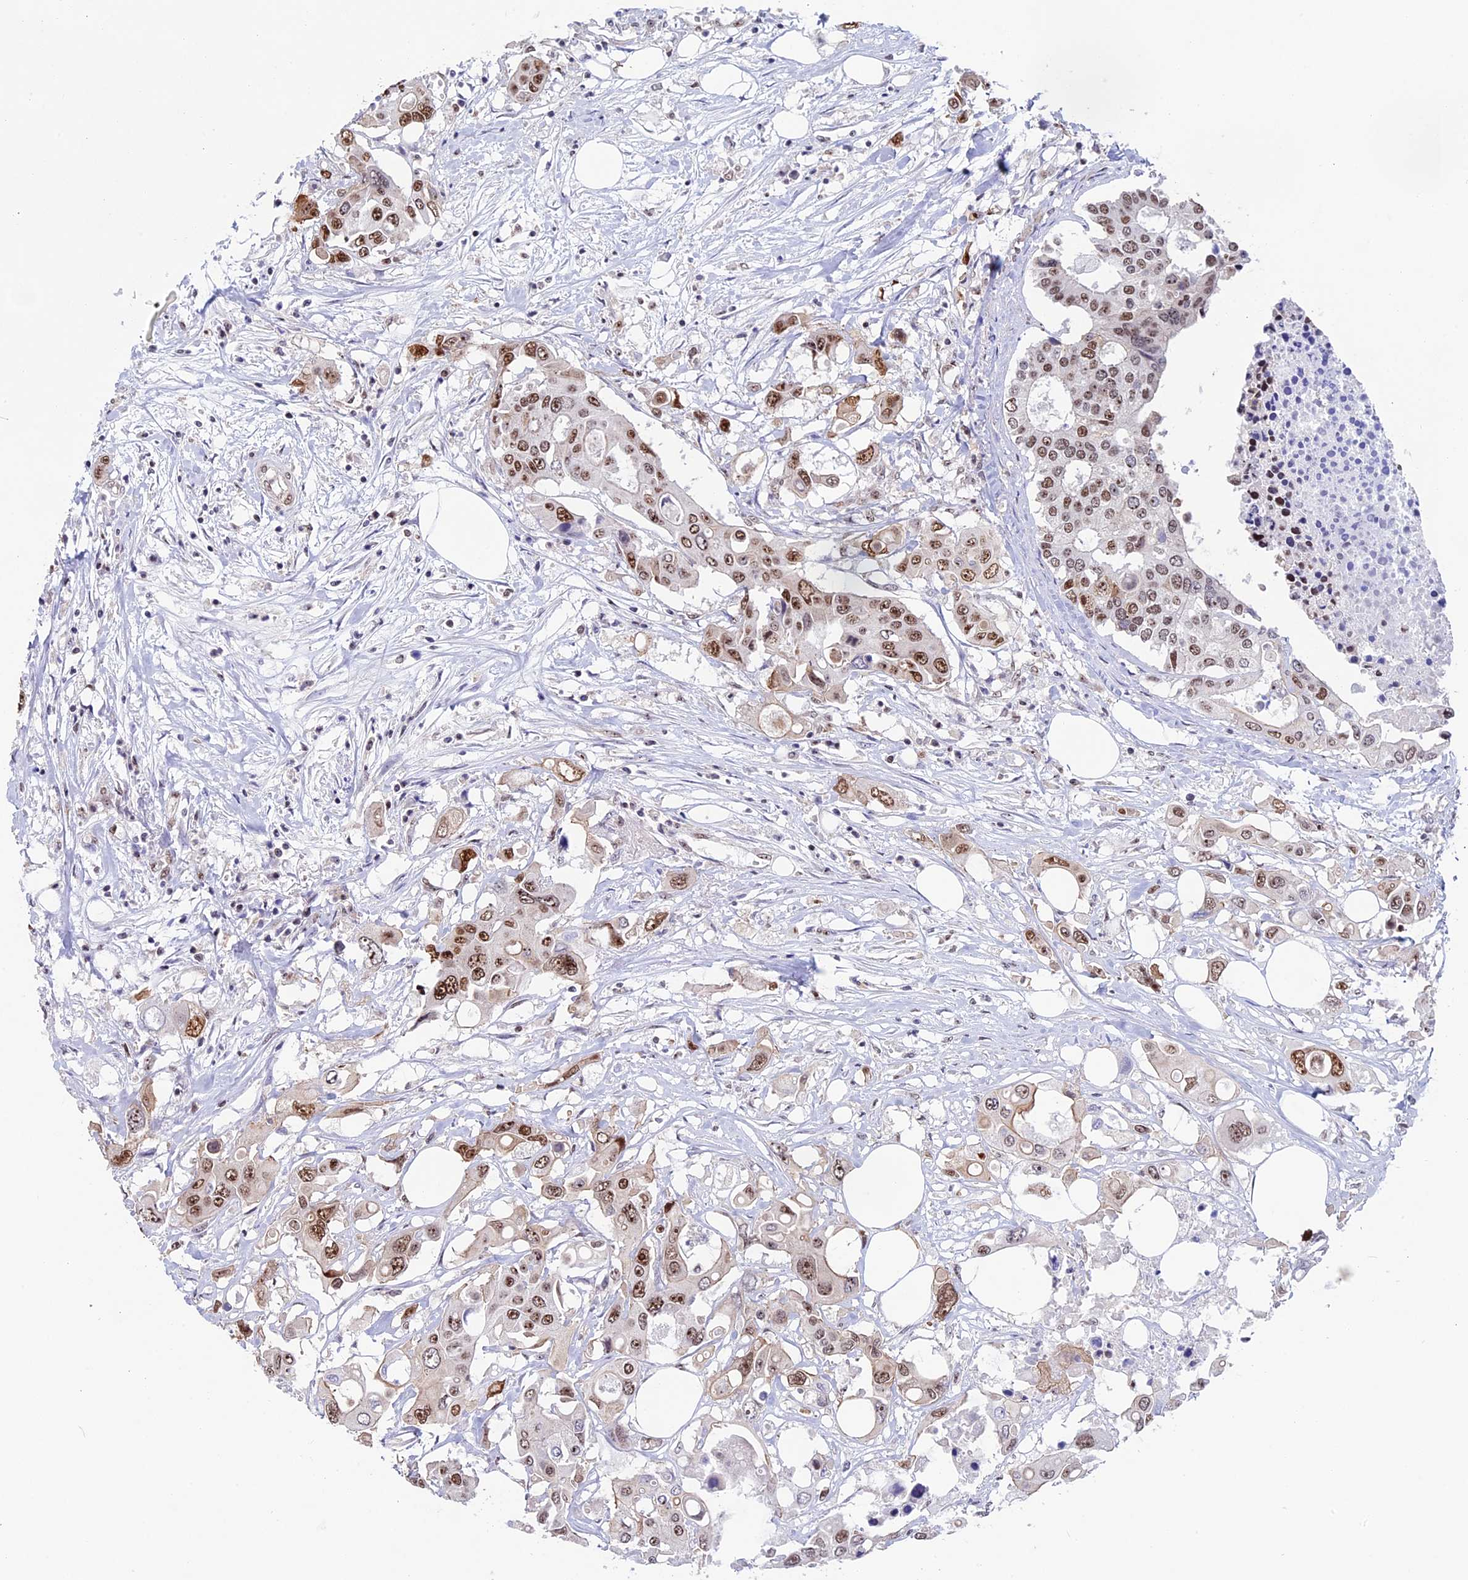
{"staining": {"intensity": "moderate", "quantity": ">75%", "location": "nuclear"}, "tissue": "colorectal cancer", "cell_type": "Tumor cells", "image_type": "cancer", "snomed": [{"axis": "morphology", "description": "Adenocarcinoma, NOS"}, {"axis": "topography", "description": "Colon"}], "caption": "Immunohistochemistry (IHC) of colorectal adenocarcinoma displays medium levels of moderate nuclear expression in about >75% of tumor cells. (Brightfield microscopy of DAB IHC at high magnification).", "gene": "CCDC86", "patient": {"sex": "male", "age": 77}}